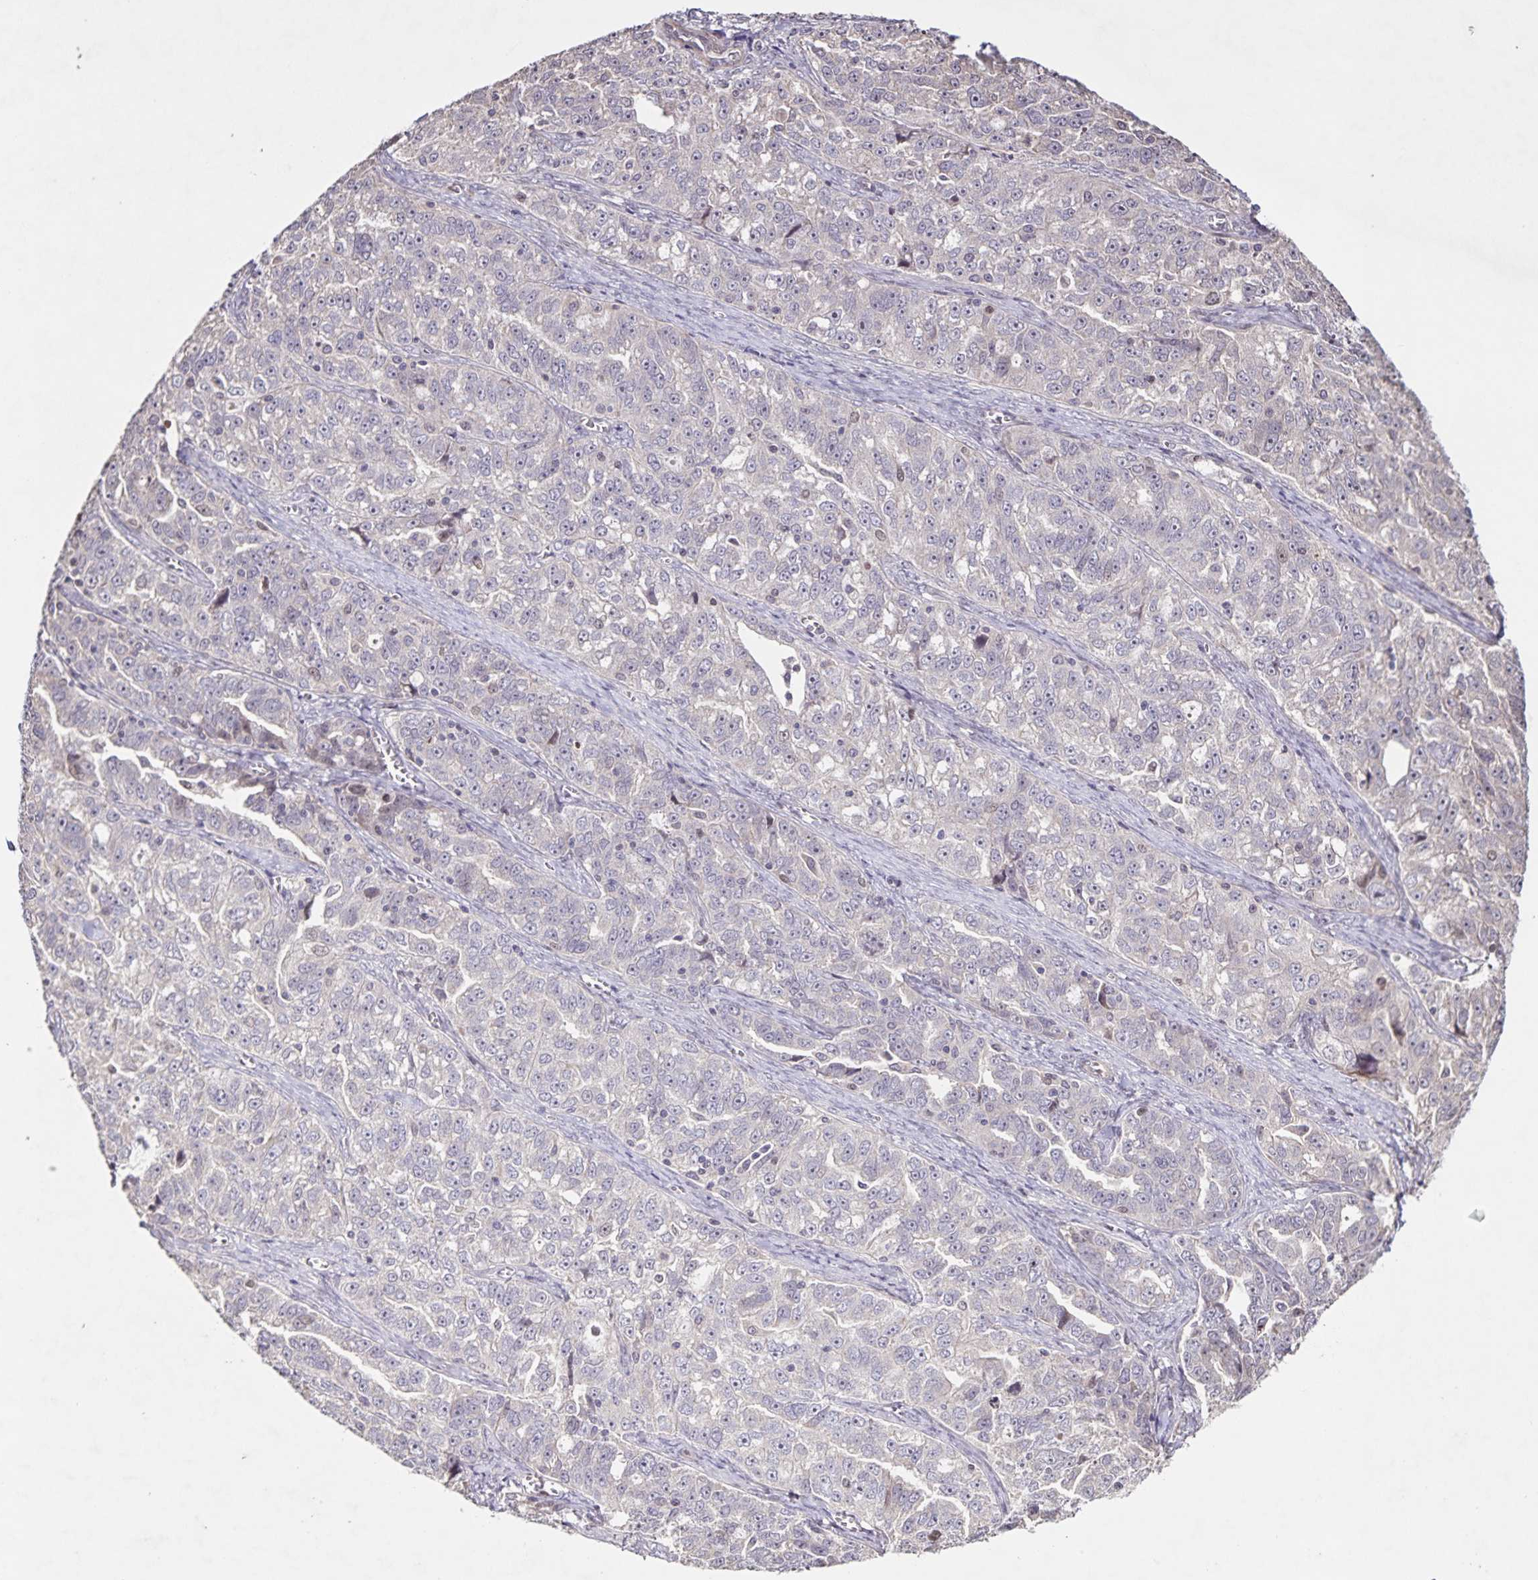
{"staining": {"intensity": "weak", "quantity": "<25%", "location": "nuclear"}, "tissue": "ovarian cancer", "cell_type": "Tumor cells", "image_type": "cancer", "snomed": [{"axis": "morphology", "description": "Cystadenocarcinoma, serous, NOS"}, {"axis": "topography", "description": "Ovary"}], "caption": "High power microscopy micrograph of an immunohistochemistry histopathology image of ovarian serous cystadenocarcinoma, revealing no significant staining in tumor cells.", "gene": "GDF2", "patient": {"sex": "female", "age": 51}}